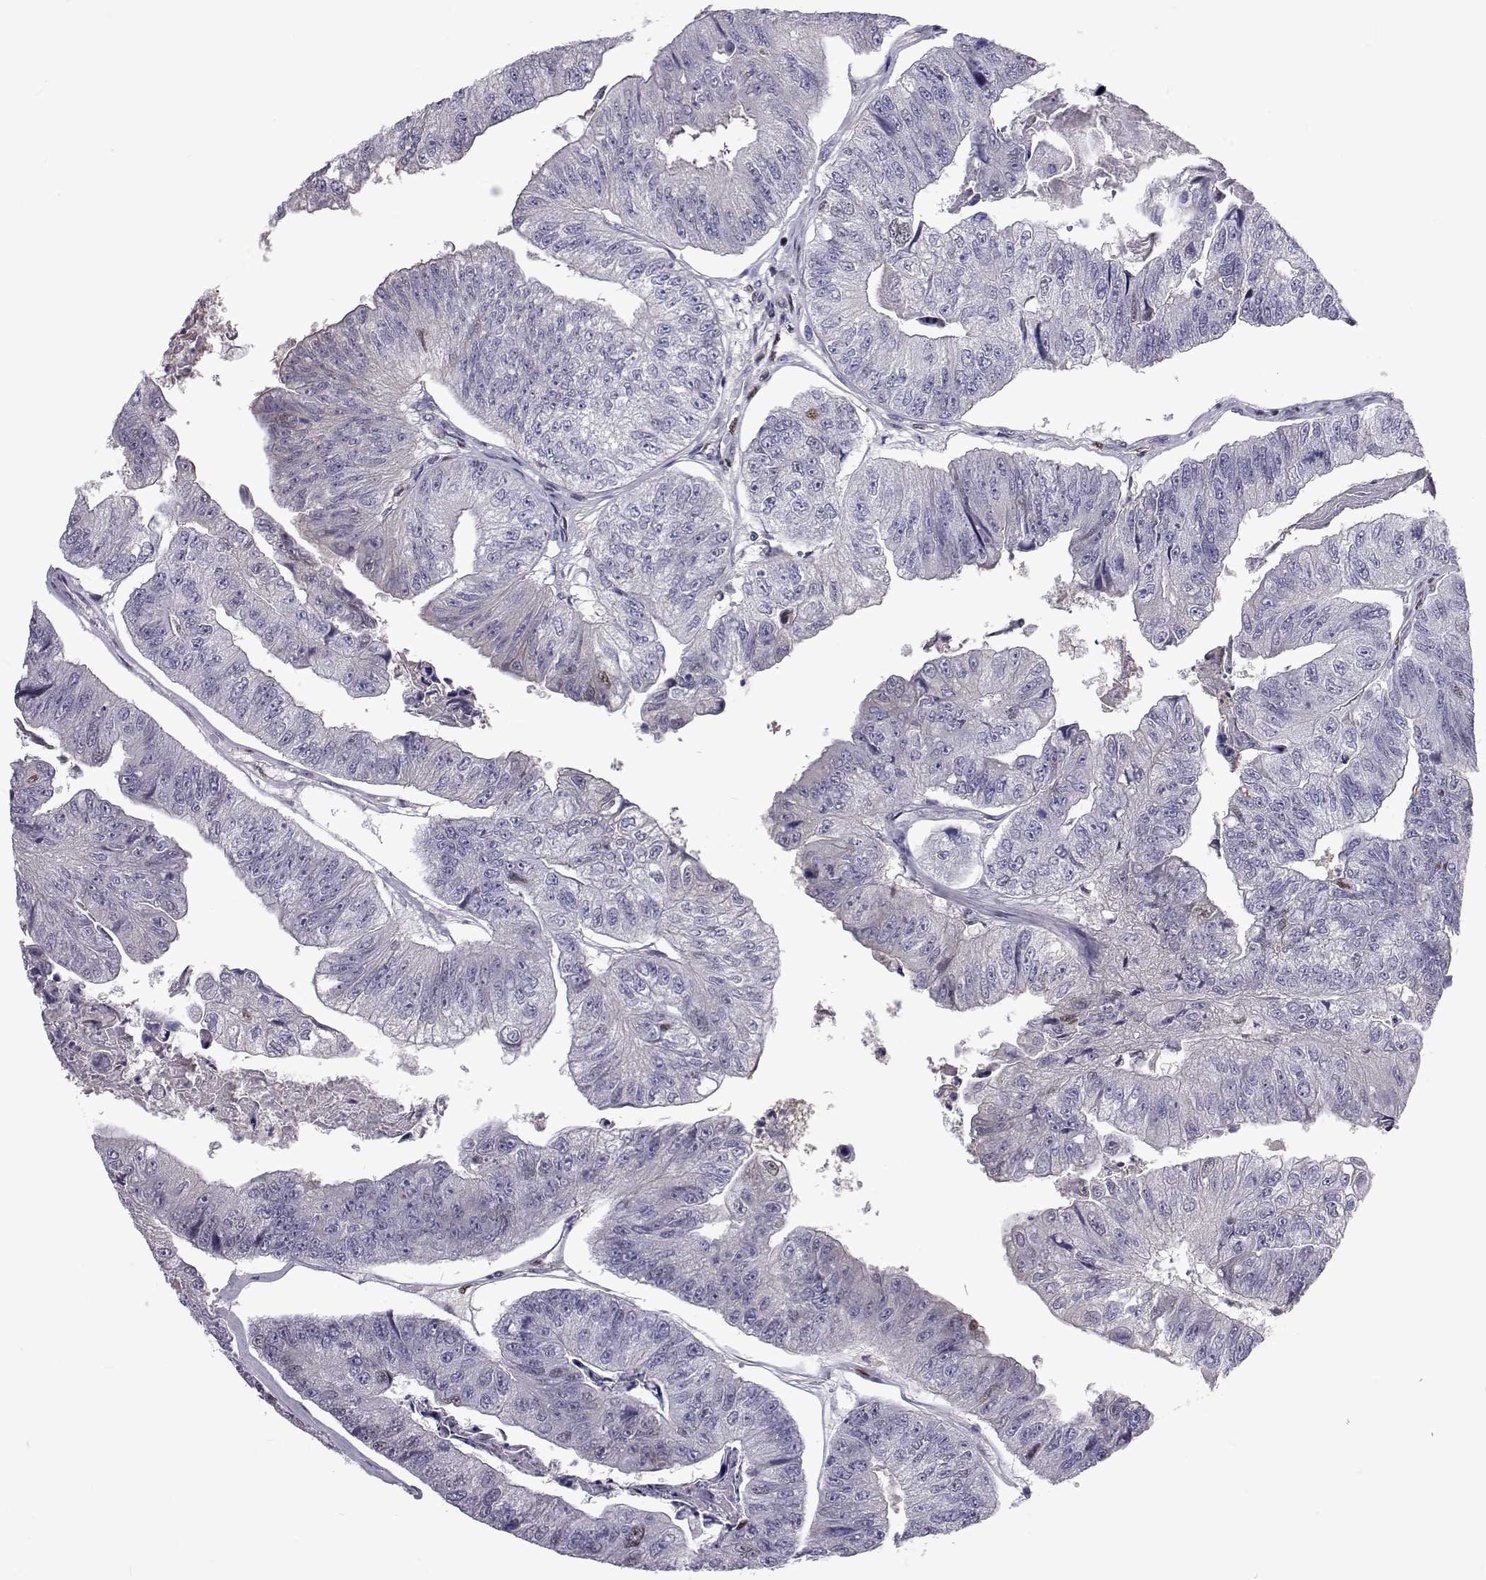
{"staining": {"intensity": "negative", "quantity": "none", "location": "none"}, "tissue": "colorectal cancer", "cell_type": "Tumor cells", "image_type": "cancer", "snomed": [{"axis": "morphology", "description": "Adenocarcinoma, NOS"}, {"axis": "topography", "description": "Colon"}], "caption": "Photomicrograph shows no significant protein positivity in tumor cells of colorectal adenocarcinoma. (Brightfield microscopy of DAB (3,3'-diaminobenzidine) immunohistochemistry at high magnification).", "gene": "TCF15", "patient": {"sex": "female", "age": 67}}